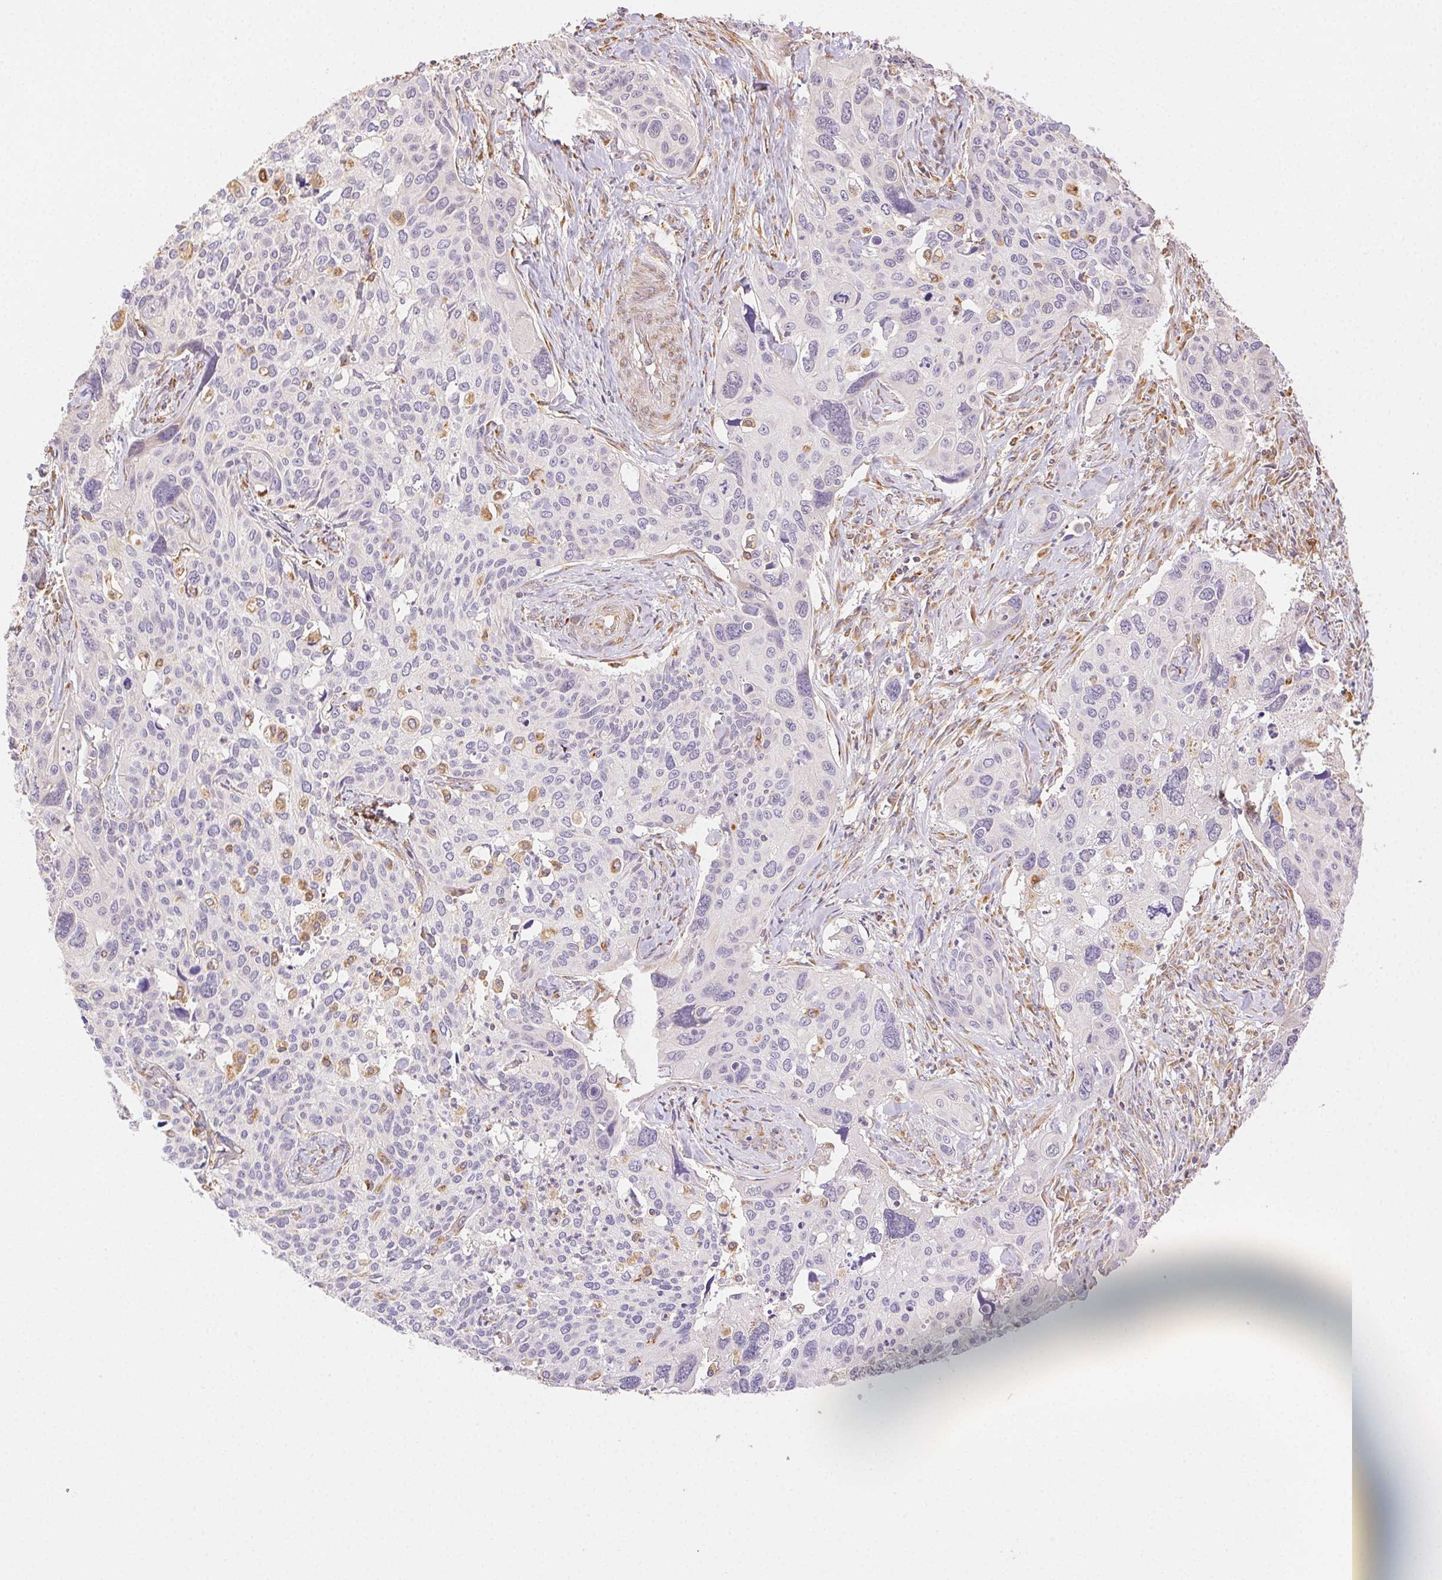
{"staining": {"intensity": "negative", "quantity": "none", "location": "none"}, "tissue": "cervical cancer", "cell_type": "Tumor cells", "image_type": "cancer", "snomed": [{"axis": "morphology", "description": "Squamous cell carcinoma, NOS"}, {"axis": "topography", "description": "Cervix"}], "caption": "DAB immunohistochemical staining of cervical cancer (squamous cell carcinoma) exhibits no significant staining in tumor cells.", "gene": "ENTREP1", "patient": {"sex": "female", "age": 31}}